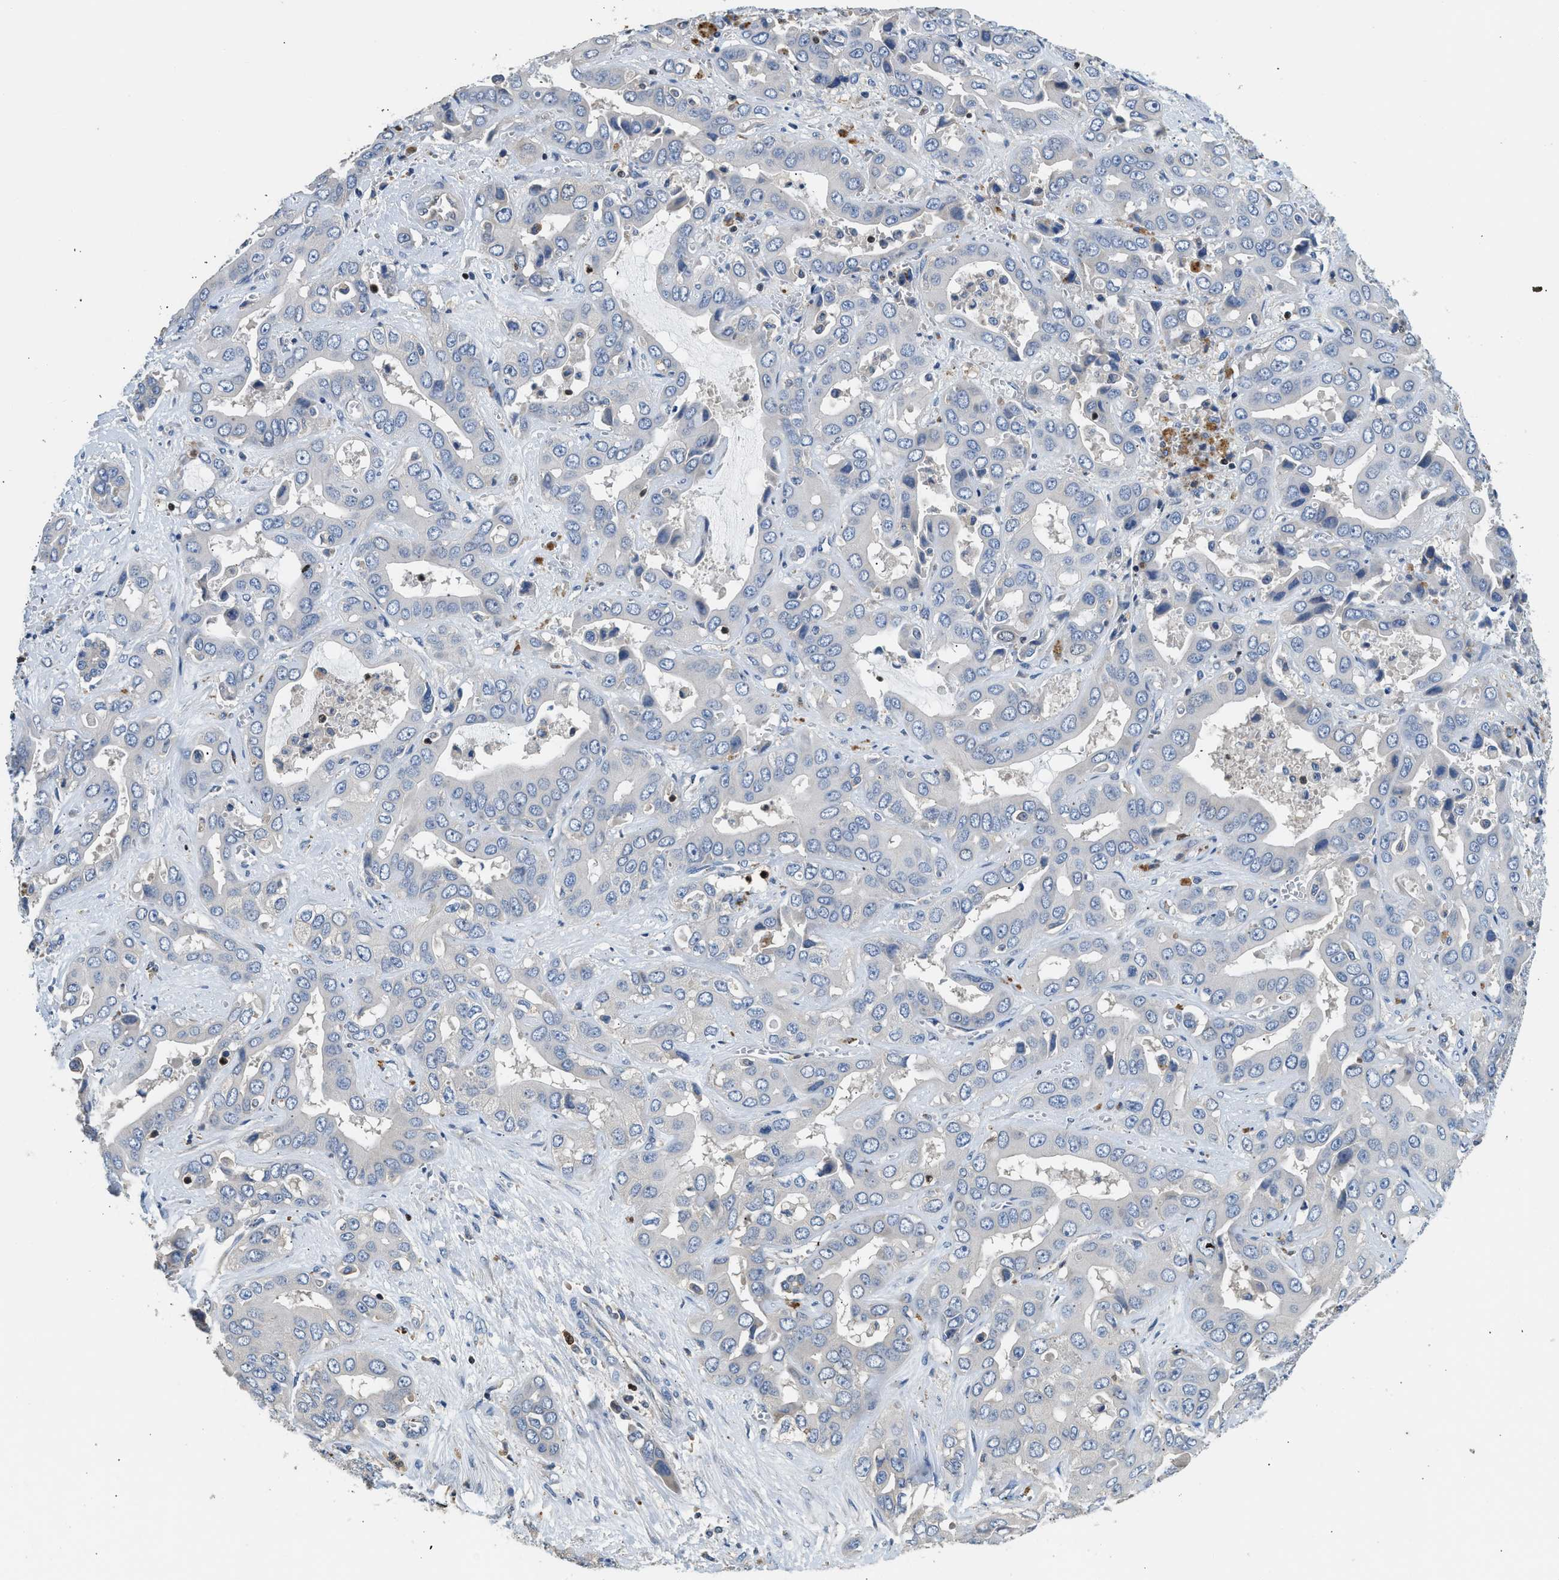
{"staining": {"intensity": "negative", "quantity": "none", "location": "none"}, "tissue": "liver cancer", "cell_type": "Tumor cells", "image_type": "cancer", "snomed": [{"axis": "morphology", "description": "Cholangiocarcinoma"}, {"axis": "topography", "description": "Liver"}], "caption": "This is a image of immunohistochemistry (IHC) staining of liver cancer, which shows no positivity in tumor cells. Nuclei are stained in blue.", "gene": "TOX", "patient": {"sex": "female", "age": 52}}